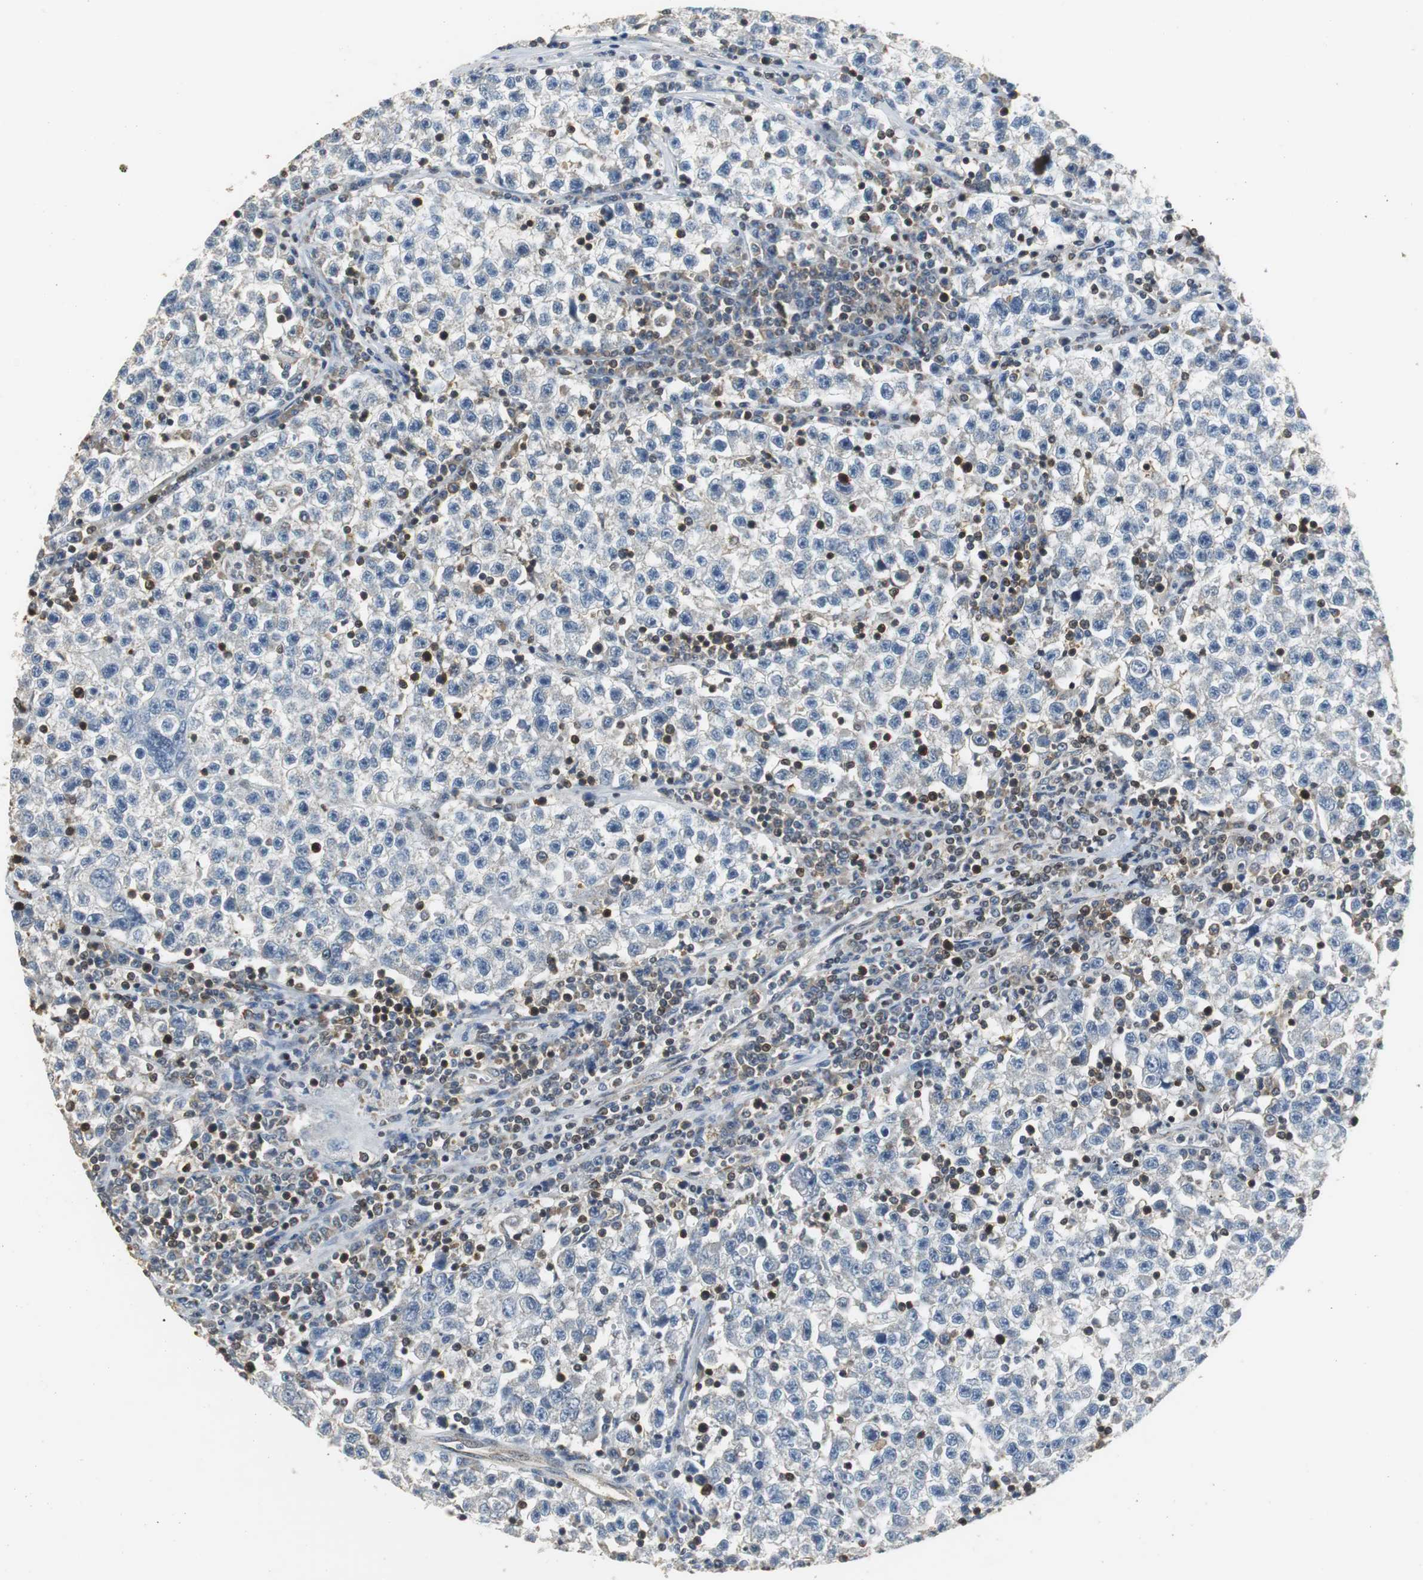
{"staining": {"intensity": "weak", "quantity": ">75%", "location": "cytoplasmic/membranous"}, "tissue": "testis cancer", "cell_type": "Tumor cells", "image_type": "cancer", "snomed": [{"axis": "morphology", "description": "Seminoma, NOS"}, {"axis": "topography", "description": "Testis"}], "caption": "Immunohistochemistry (IHC) staining of testis cancer (seminoma), which exhibits low levels of weak cytoplasmic/membranous positivity in approximately >75% of tumor cells indicating weak cytoplasmic/membranous protein expression. The staining was performed using DAB (3,3'-diaminobenzidine) (brown) for protein detection and nuclei were counterstained in hematoxylin (blue).", "gene": "GSDMD", "patient": {"sex": "male", "age": 22}}